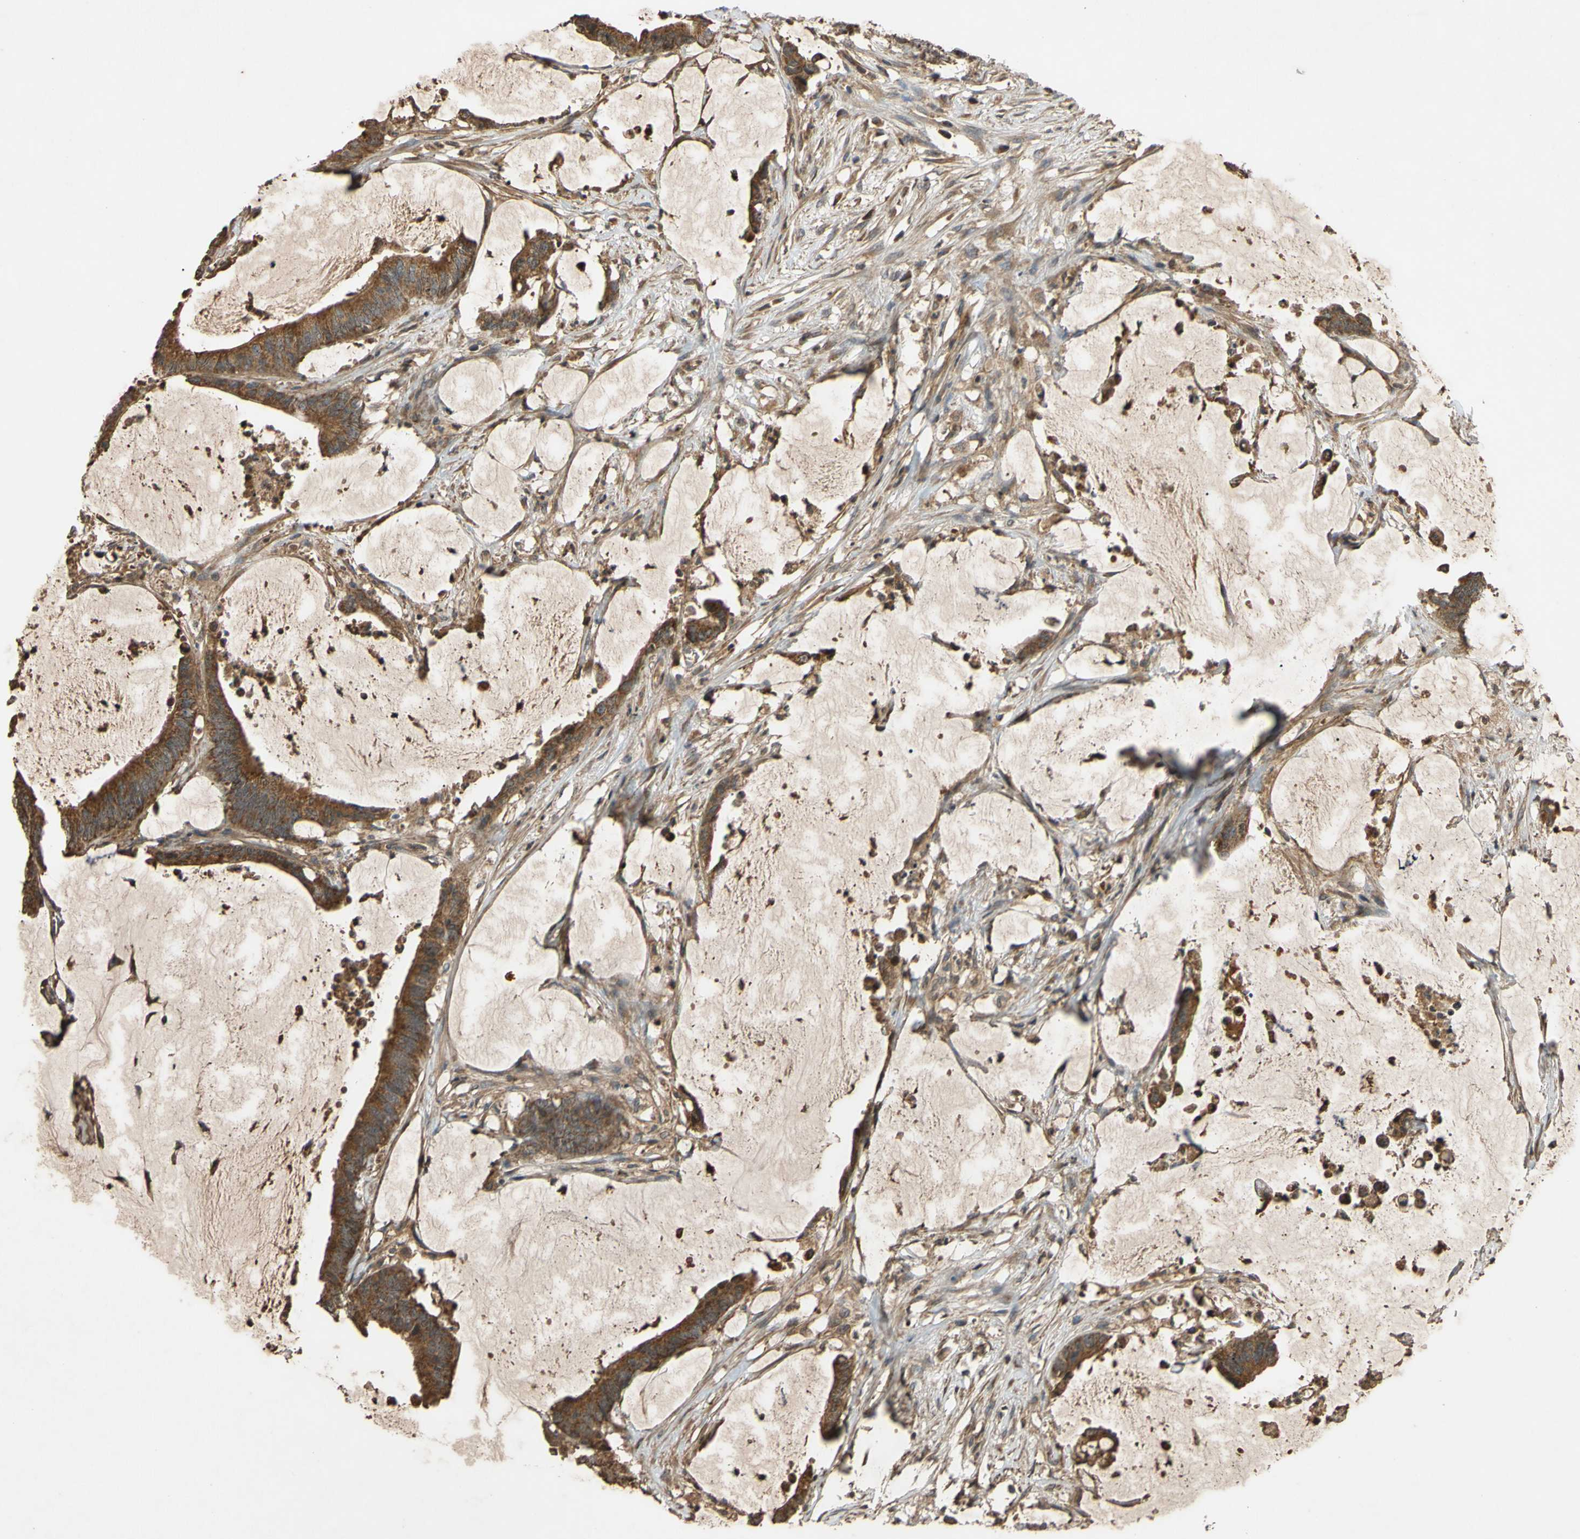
{"staining": {"intensity": "moderate", "quantity": ">75%", "location": "cytoplasmic/membranous"}, "tissue": "colorectal cancer", "cell_type": "Tumor cells", "image_type": "cancer", "snomed": [{"axis": "morphology", "description": "Adenocarcinoma, NOS"}, {"axis": "topography", "description": "Rectum"}], "caption": "Colorectal cancer (adenocarcinoma) stained for a protein (brown) exhibits moderate cytoplasmic/membranous positive positivity in about >75% of tumor cells.", "gene": "PARD6A", "patient": {"sex": "female", "age": 66}}